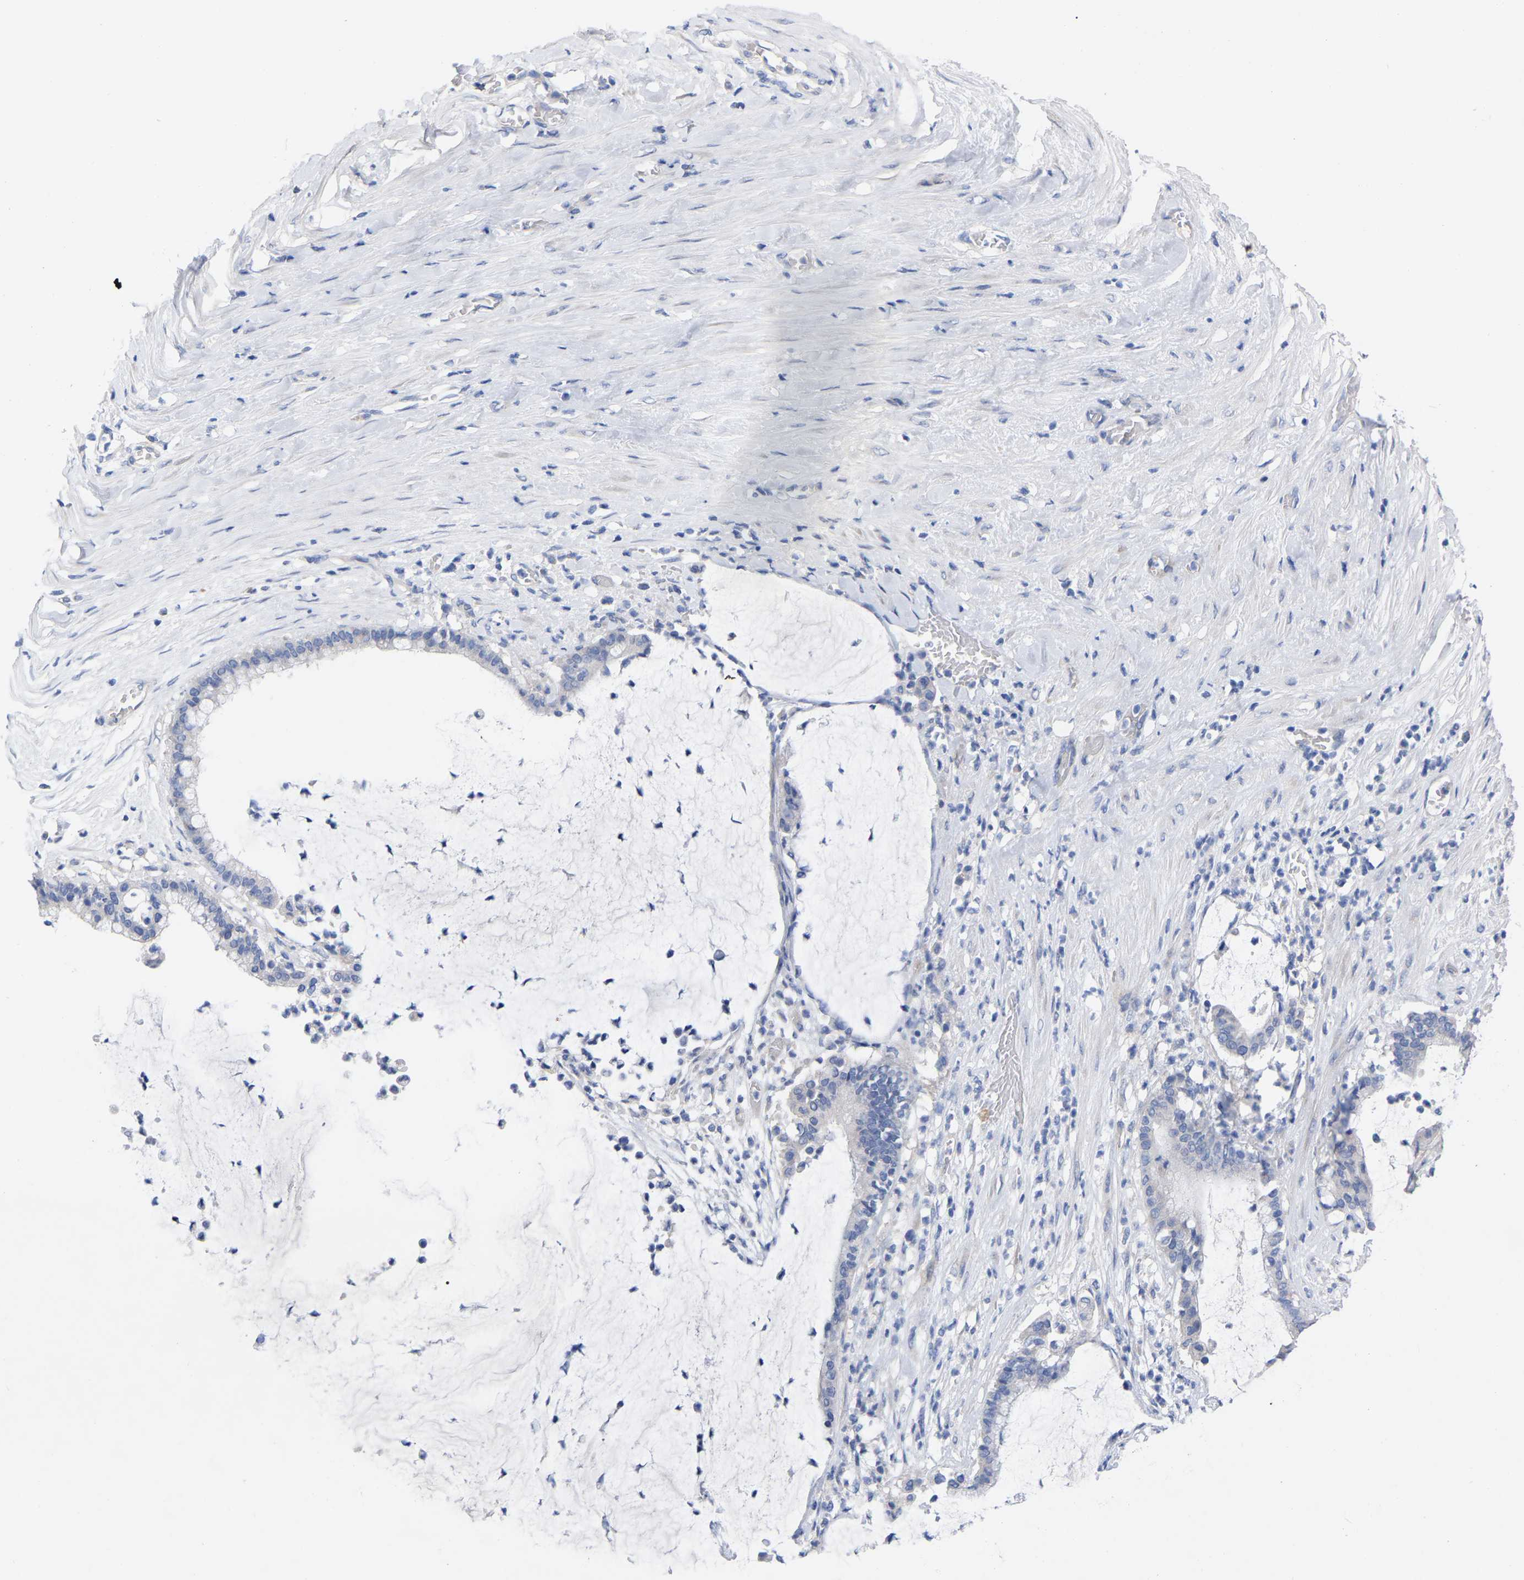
{"staining": {"intensity": "negative", "quantity": "none", "location": "none"}, "tissue": "pancreatic cancer", "cell_type": "Tumor cells", "image_type": "cancer", "snomed": [{"axis": "morphology", "description": "Adenocarcinoma, NOS"}, {"axis": "topography", "description": "Pancreas"}], "caption": "IHC of pancreatic cancer exhibits no staining in tumor cells. The staining is performed using DAB brown chromogen with nuclei counter-stained in using hematoxylin.", "gene": "HAPLN1", "patient": {"sex": "male", "age": 41}}